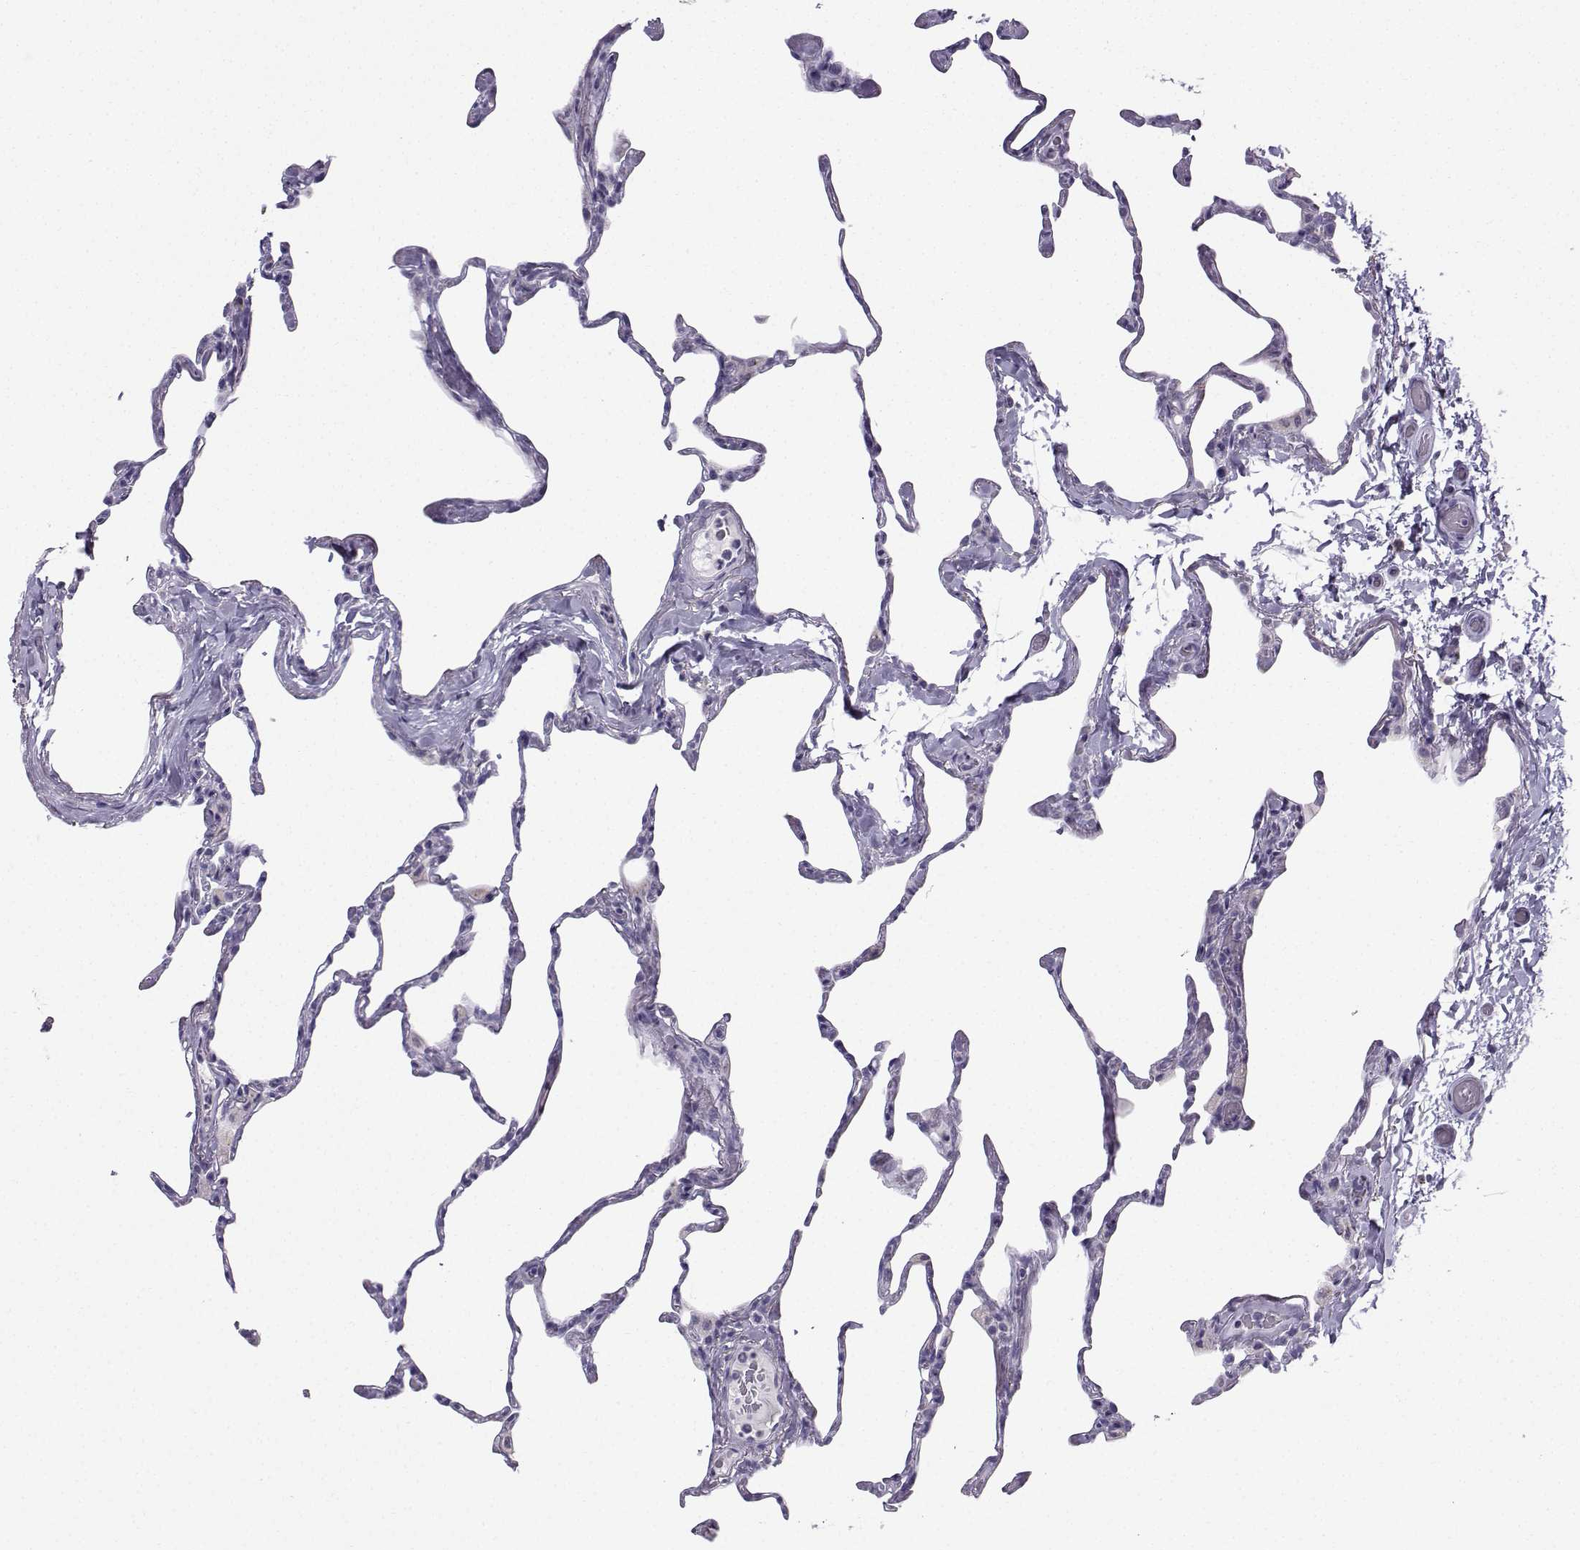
{"staining": {"intensity": "negative", "quantity": "none", "location": "none"}, "tissue": "lung", "cell_type": "Alveolar cells", "image_type": "normal", "snomed": [{"axis": "morphology", "description": "Normal tissue, NOS"}, {"axis": "topography", "description": "Lung"}], "caption": "The immunohistochemistry histopathology image has no significant positivity in alveolar cells of lung.", "gene": "ZBTB8B", "patient": {"sex": "male", "age": 65}}